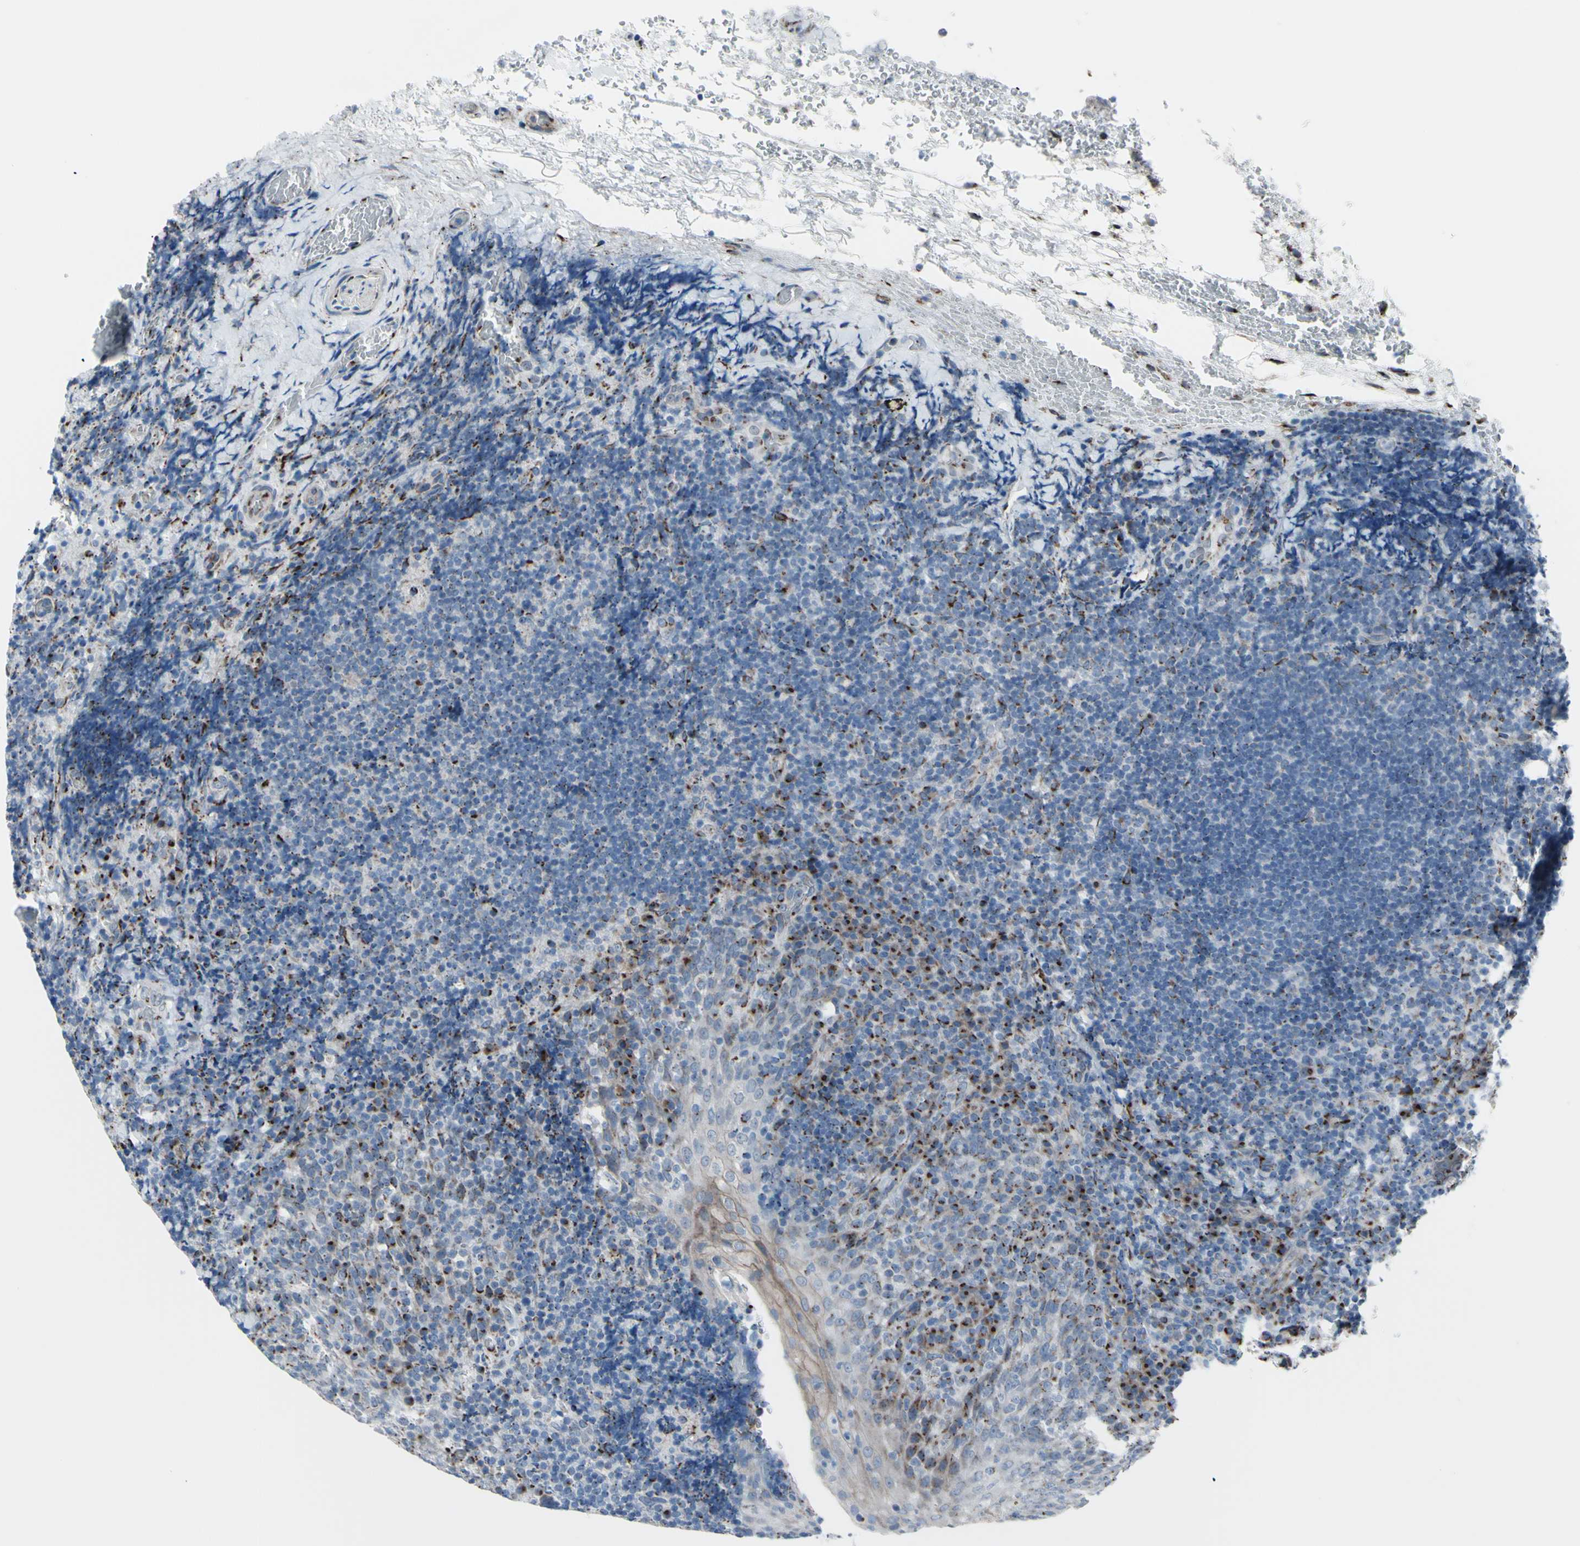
{"staining": {"intensity": "moderate", "quantity": "25%-75%", "location": "cytoplasmic/membranous"}, "tissue": "lymphoma", "cell_type": "Tumor cells", "image_type": "cancer", "snomed": [{"axis": "morphology", "description": "Malignant lymphoma, non-Hodgkin's type, High grade"}, {"axis": "topography", "description": "Tonsil"}], "caption": "A medium amount of moderate cytoplasmic/membranous positivity is seen in about 25%-75% of tumor cells in high-grade malignant lymphoma, non-Hodgkin's type tissue. Immunohistochemistry (ihc) stains the protein of interest in brown and the nuclei are stained blue.", "gene": "GLG1", "patient": {"sex": "female", "age": 36}}